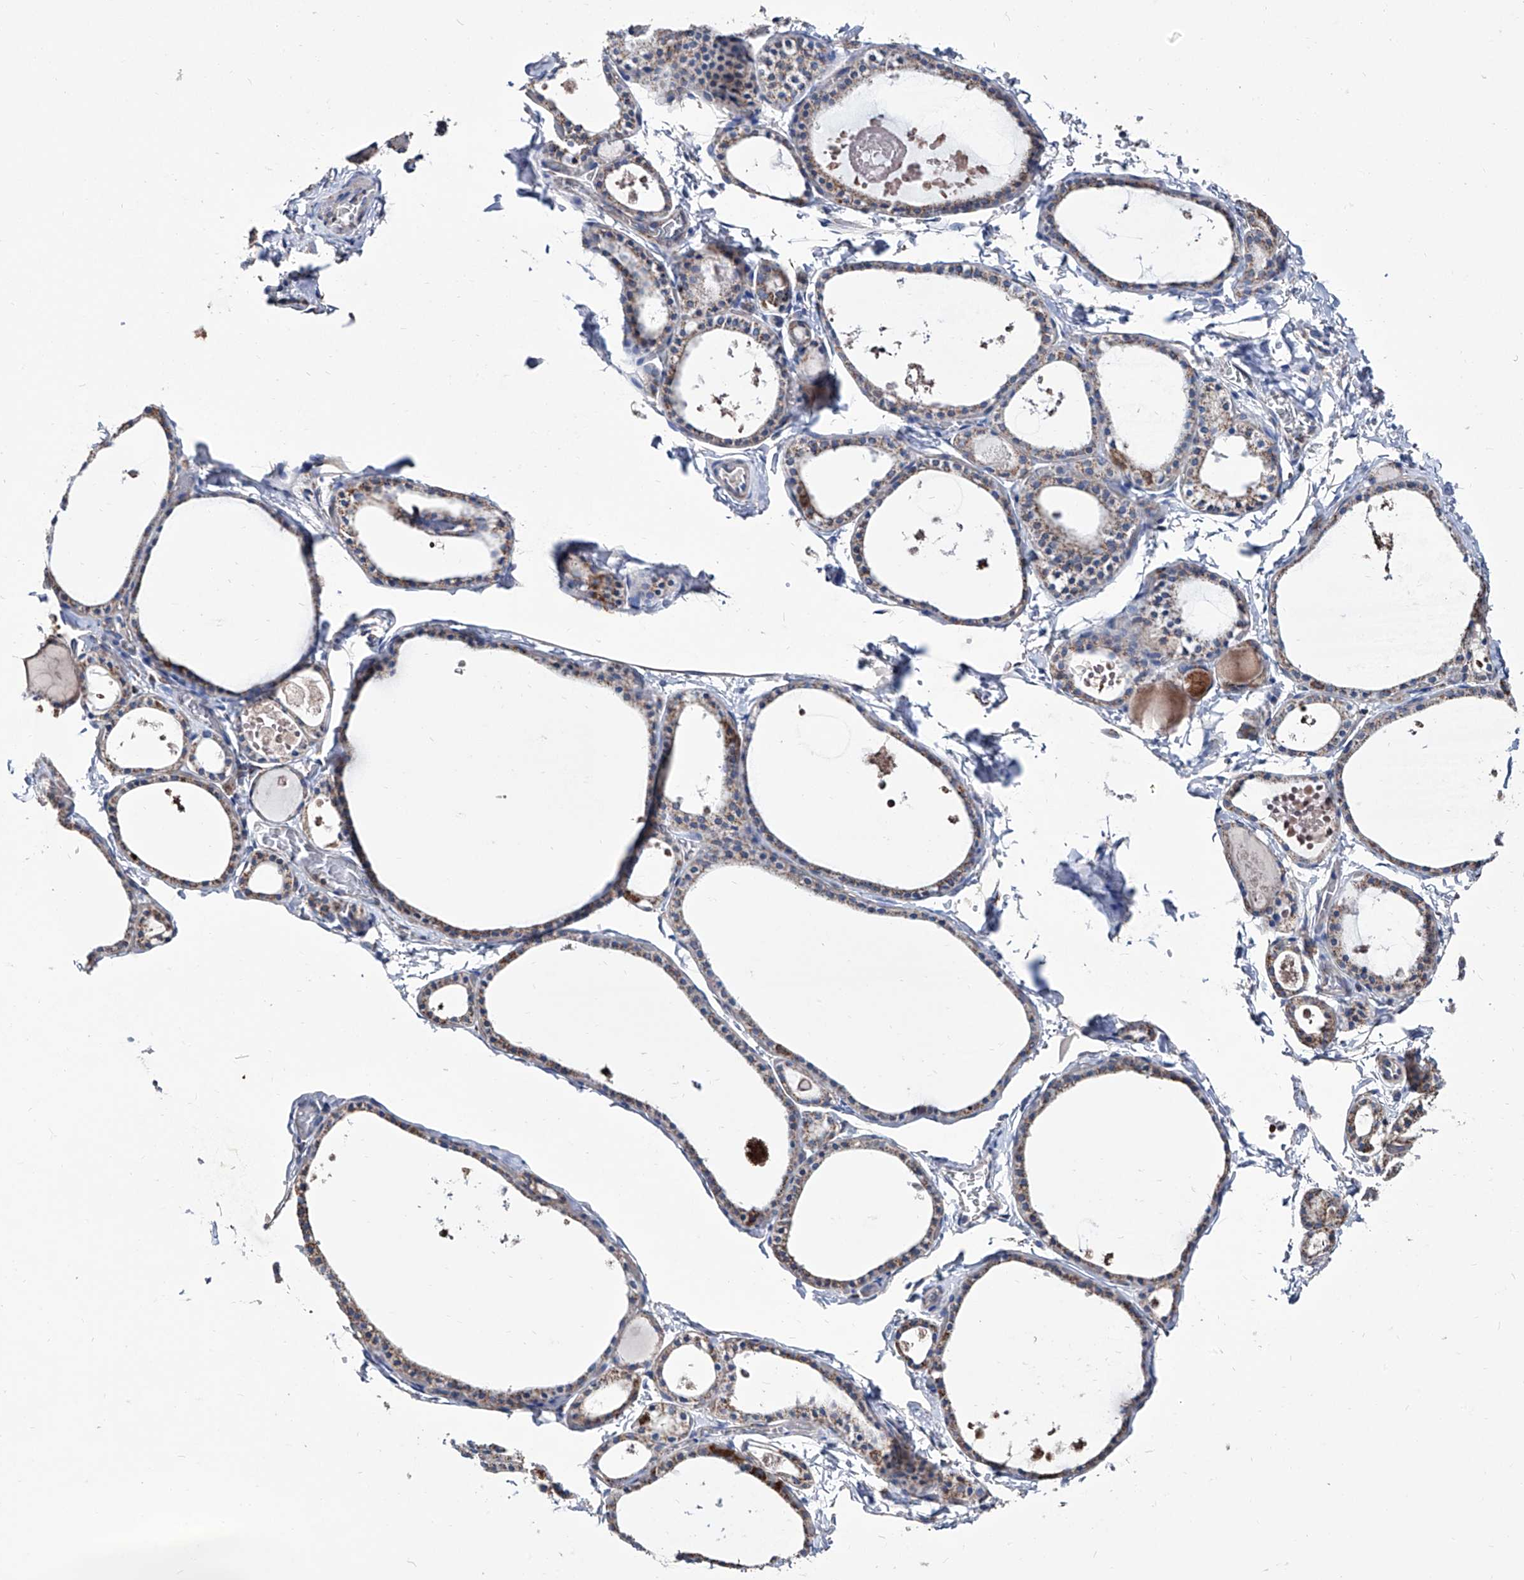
{"staining": {"intensity": "weak", "quantity": "25%-75%", "location": "cytoplasmic/membranous"}, "tissue": "thyroid gland", "cell_type": "Glandular cells", "image_type": "normal", "snomed": [{"axis": "morphology", "description": "Normal tissue, NOS"}, {"axis": "topography", "description": "Thyroid gland"}], "caption": "A micrograph showing weak cytoplasmic/membranous expression in about 25%-75% of glandular cells in normal thyroid gland, as visualized by brown immunohistochemical staining.", "gene": "NHS", "patient": {"sex": "male", "age": 56}}